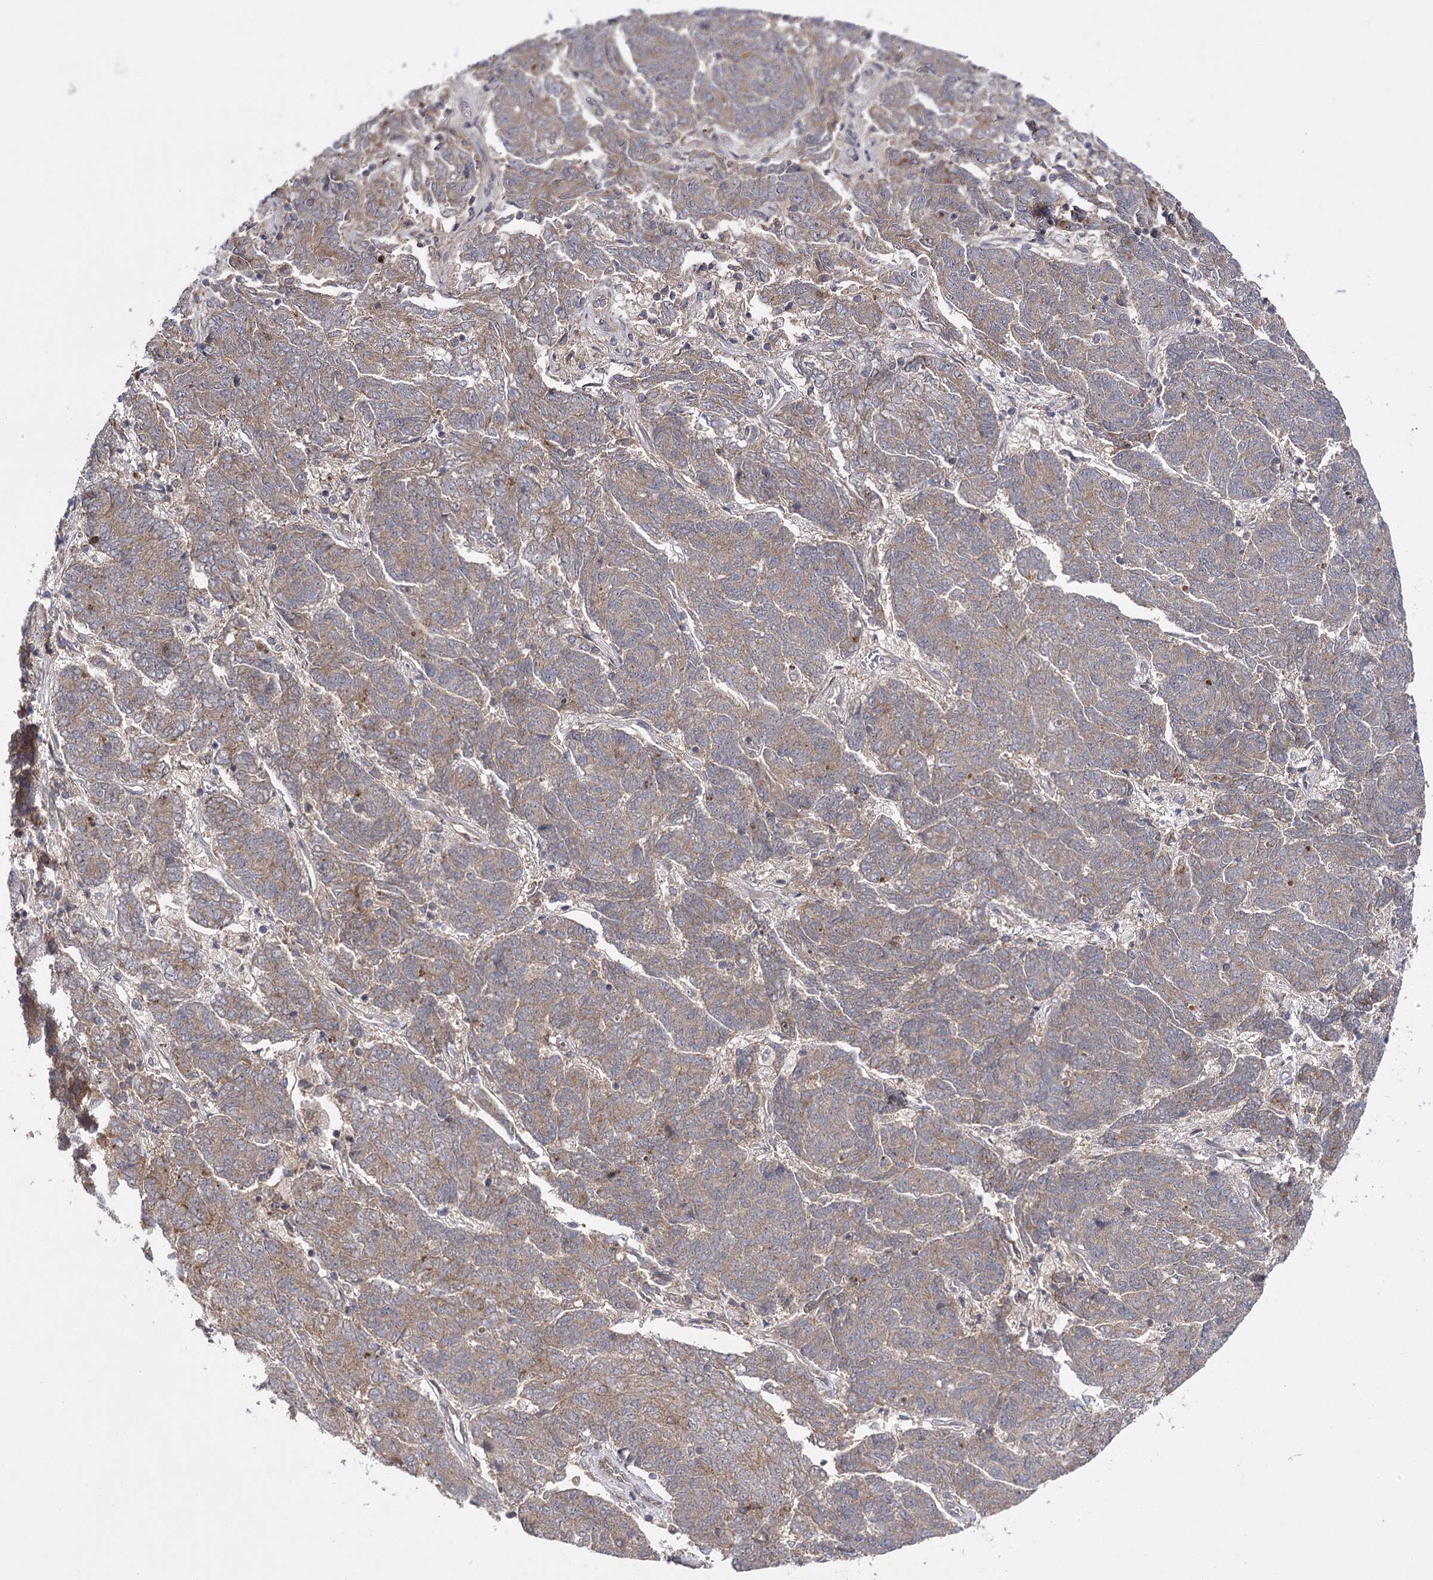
{"staining": {"intensity": "moderate", "quantity": ">75%", "location": "cytoplasmic/membranous"}, "tissue": "endometrial cancer", "cell_type": "Tumor cells", "image_type": "cancer", "snomed": [{"axis": "morphology", "description": "Adenocarcinoma, NOS"}, {"axis": "topography", "description": "Endometrium"}], "caption": "IHC image of neoplastic tissue: endometrial cancer (adenocarcinoma) stained using immunohistochemistry (IHC) displays medium levels of moderate protein expression localized specifically in the cytoplasmic/membranous of tumor cells, appearing as a cytoplasmic/membranous brown color.", "gene": "BCR", "patient": {"sex": "female", "age": 80}}